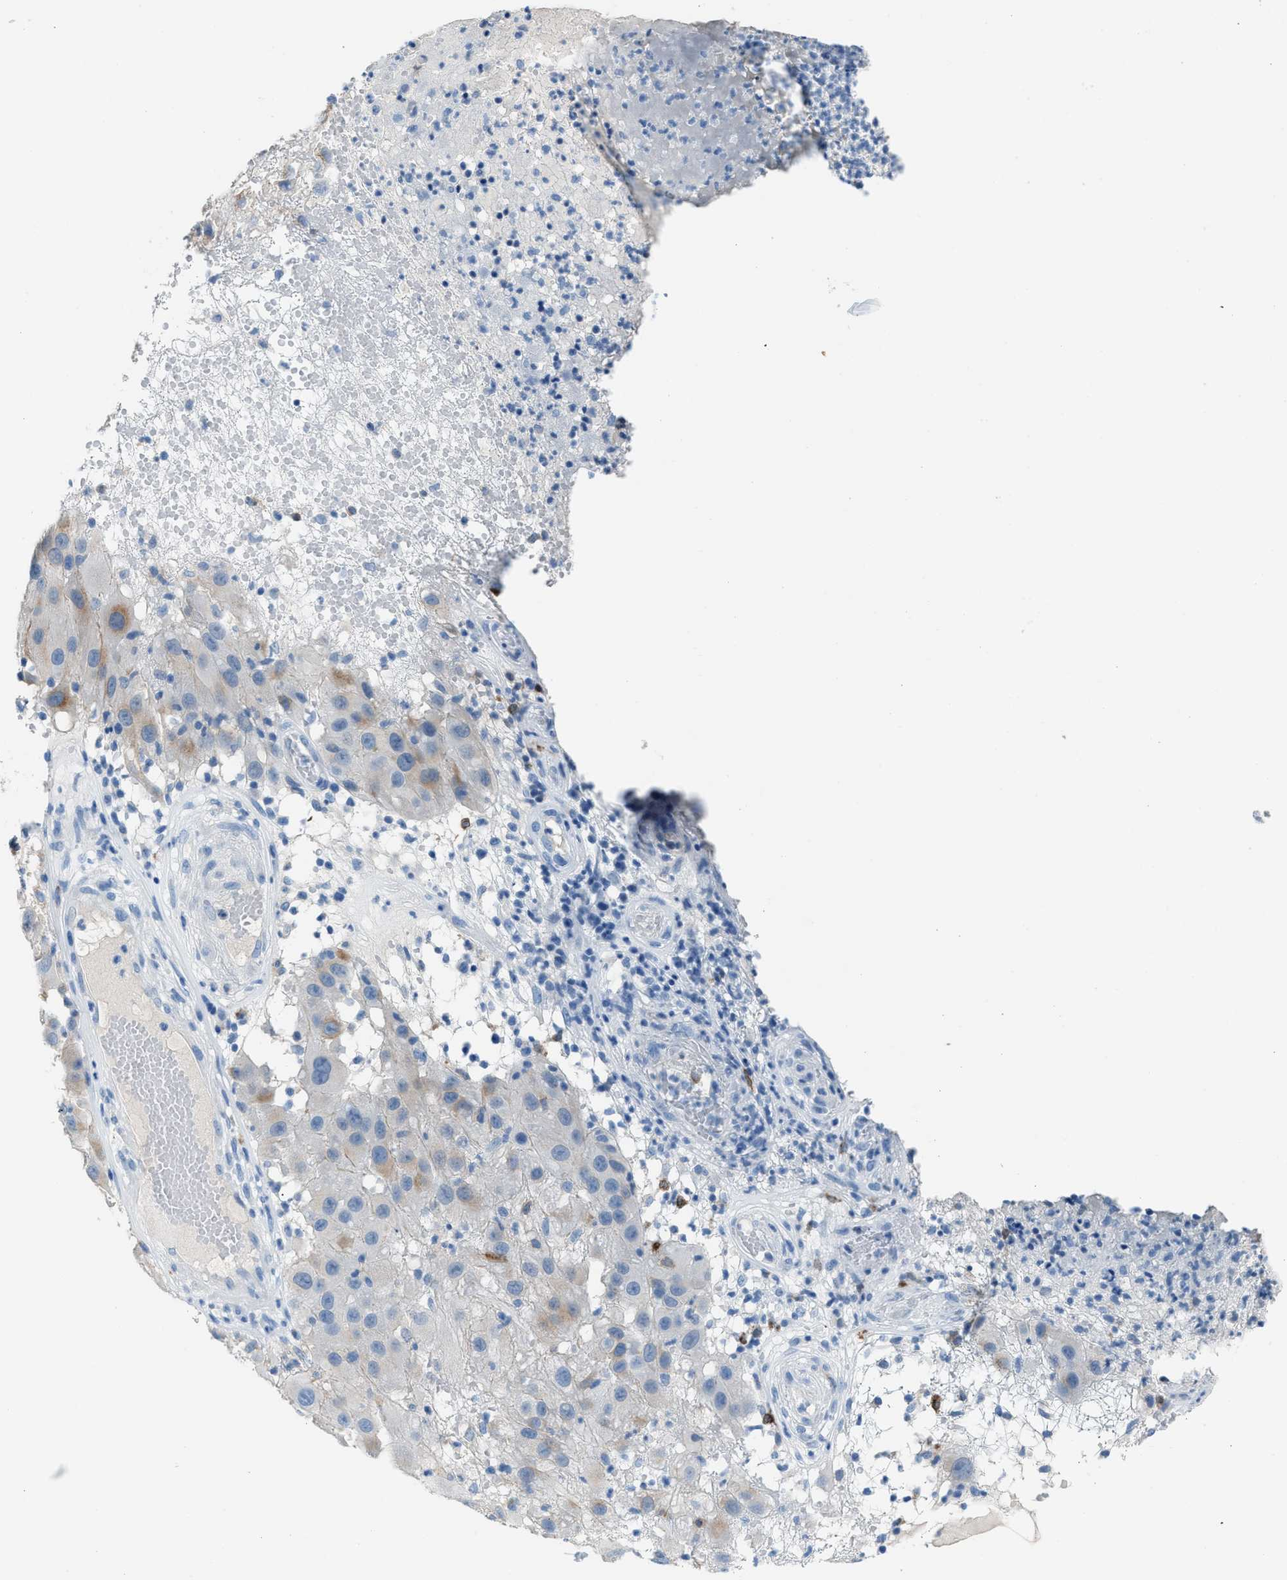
{"staining": {"intensity": "weak", "quantity": "<25%", "location": "cytoplasmic/membranous"}, "tissue": "melanoma", "cell_type": "Tumor cells", "image_type": "cancer", "snomed": [{"axis": "morphology", "description": "Malignant melanoma, NOS"}, {"axis": "topography", "description": "Skin"}], "caption": "Immunohistochemistry (IHC) micrograph of malignant melanoma stained for a protein (brown), which reveals no staining in tumor cells.", "gene": "CLEC10A", "patient": {"sex": "female", "age": 81}}